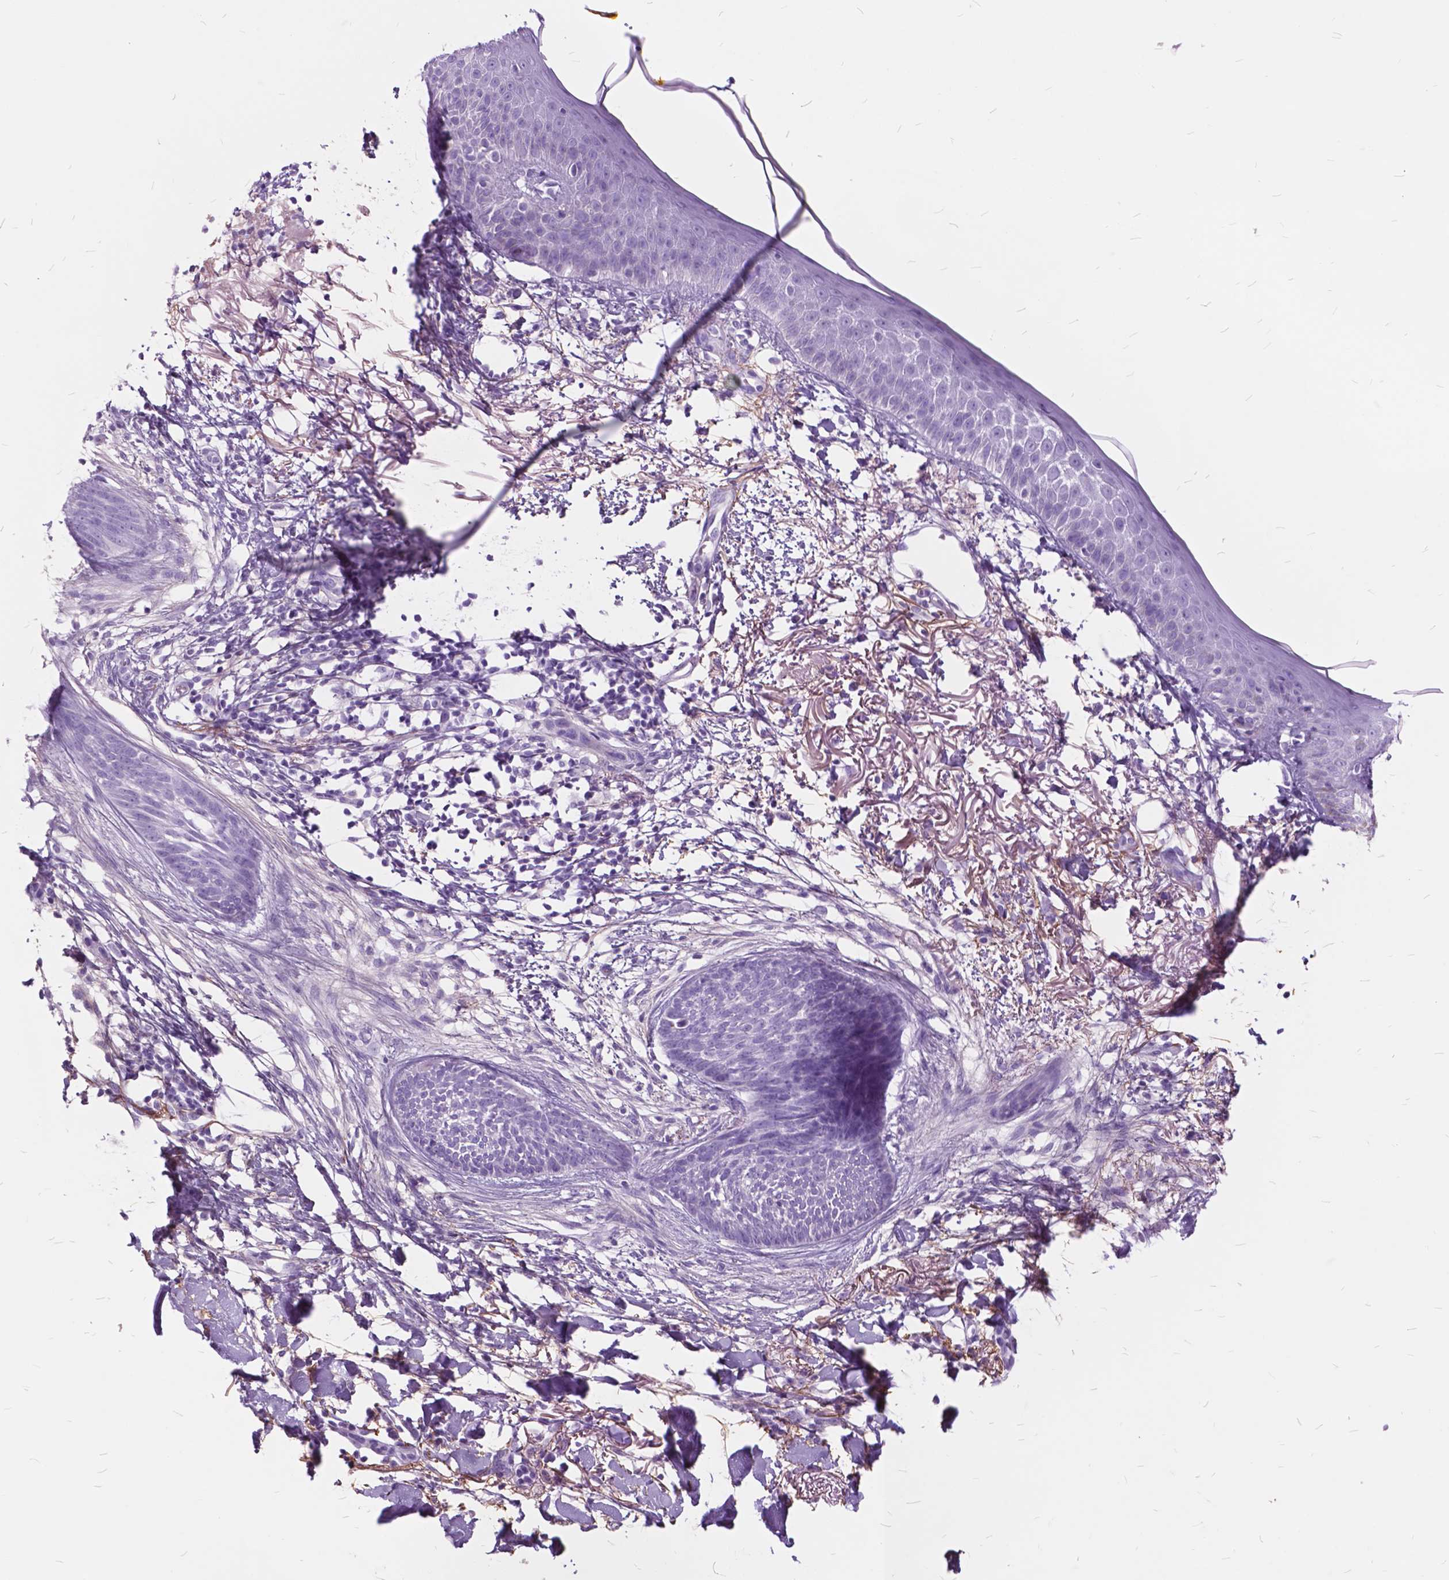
{"staining": {"intensity": "negative", "quantity": "none", "location": "none"}, "tissue": "skin cancer", "cell_type": "Tumor cells", "image_type": "cancer", "snomed": [{"axis": "morphology", "description": "Normal tissue, NOS"}, {"axis": "morphology", "description": "Basal cell carcinoma"}, {"axis": "topography", "description": "Skin"}], "caption": "Tumor cells are negative for protein expression in human basal cell carcinoma (skin).", "gene": "GDF9", "patient": {"sex": "male", "age": 84}}